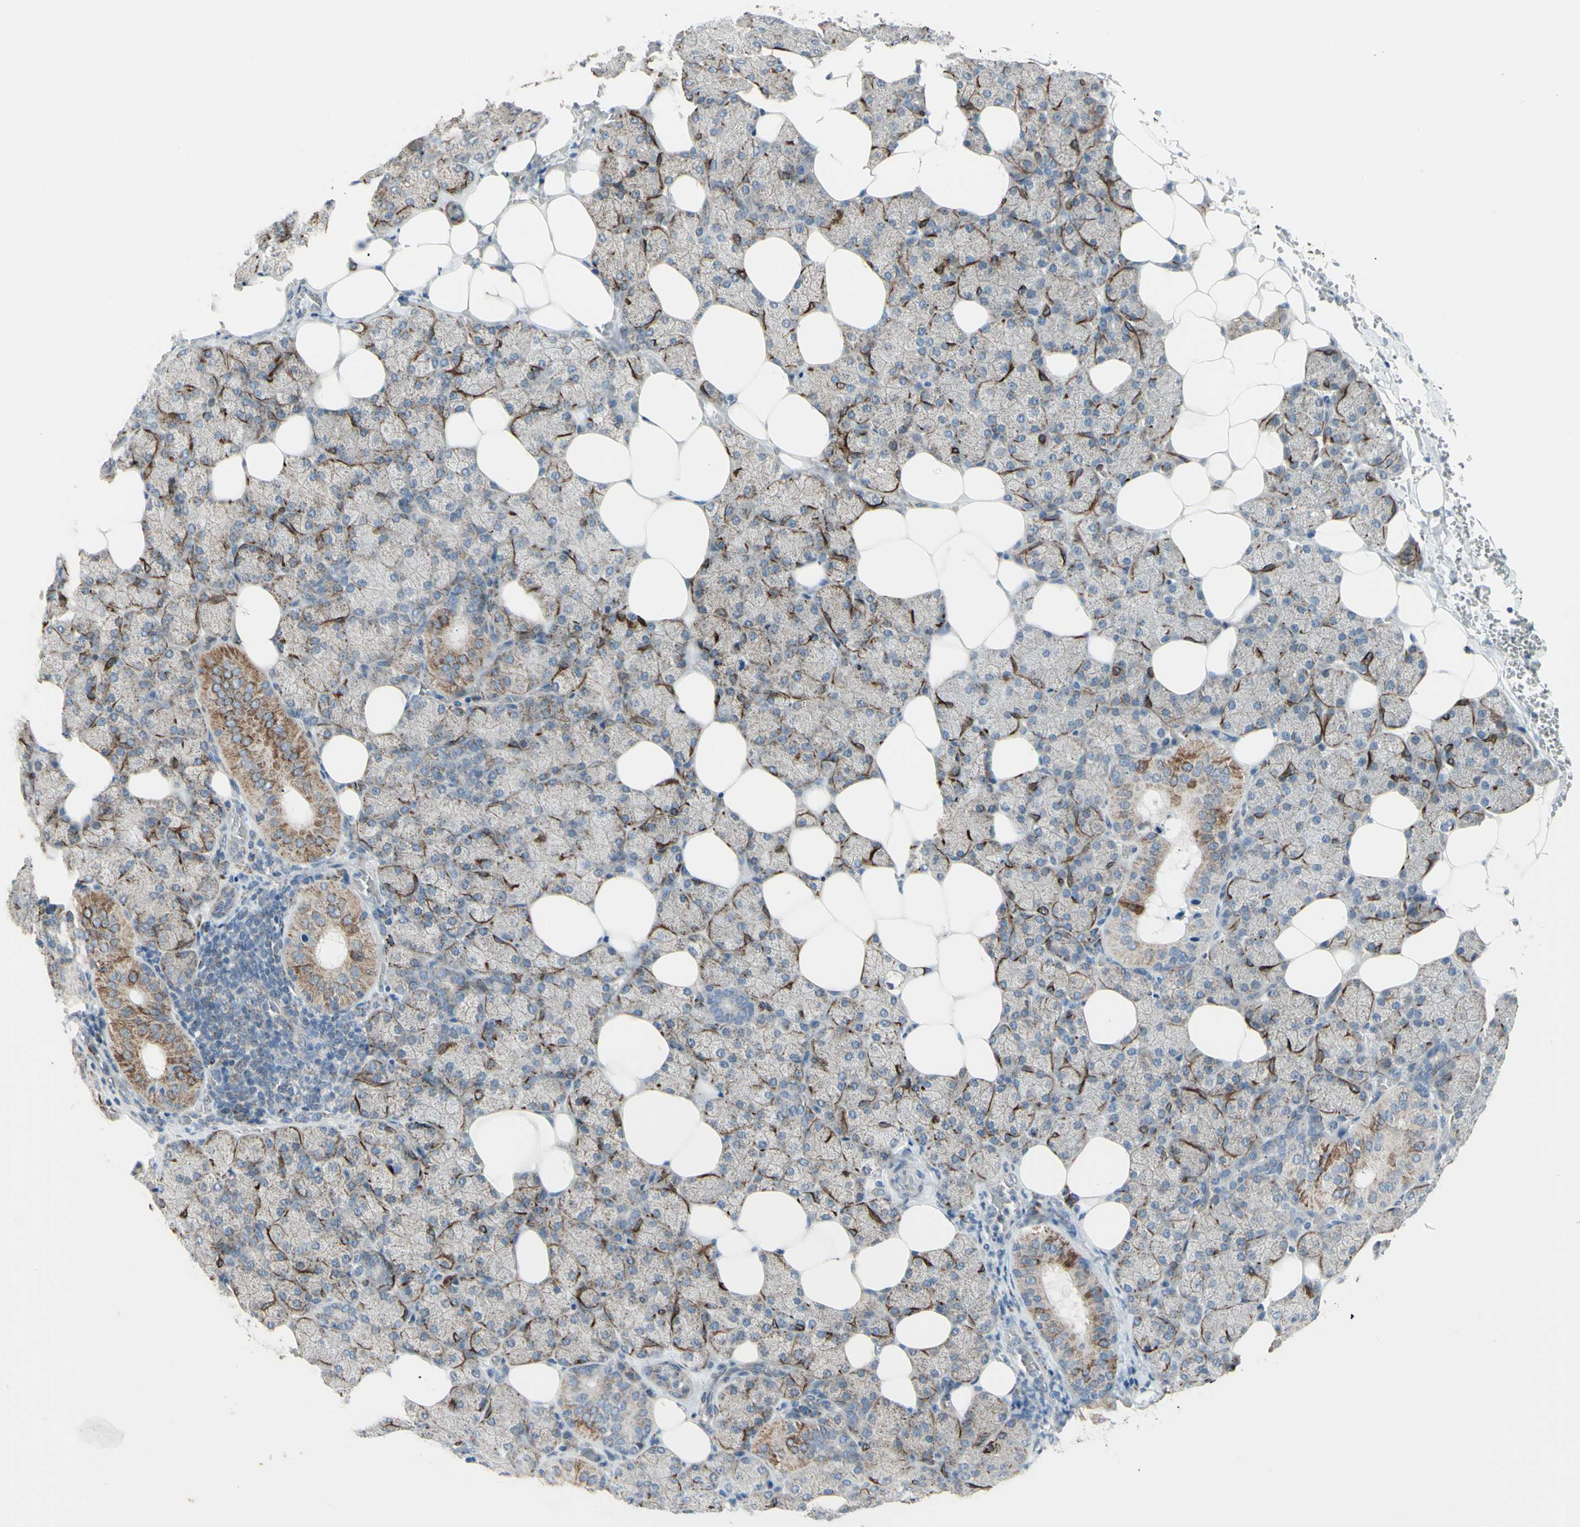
{"staining": {"intensity": "weak", "quantity": "<25%", "location": "cytoplasmic/membranous"}, "tissue": "salivary gland", "cell_type": "Glandular cells", "image_type": "normal", "snomed": [{"axis": "morphology", "description": "Normal tissue, NOS"}, {"axis": "topography", "description": "Lymph node"}, {"axis": "topography", "description": "Salivary gland"}], "caption": "This is an immunohistochemistry image of normal human salivary gland. There is no expression in glandular cells.", "gene": "FAM171B", "patient": {"sex": "male", "age": 8}}